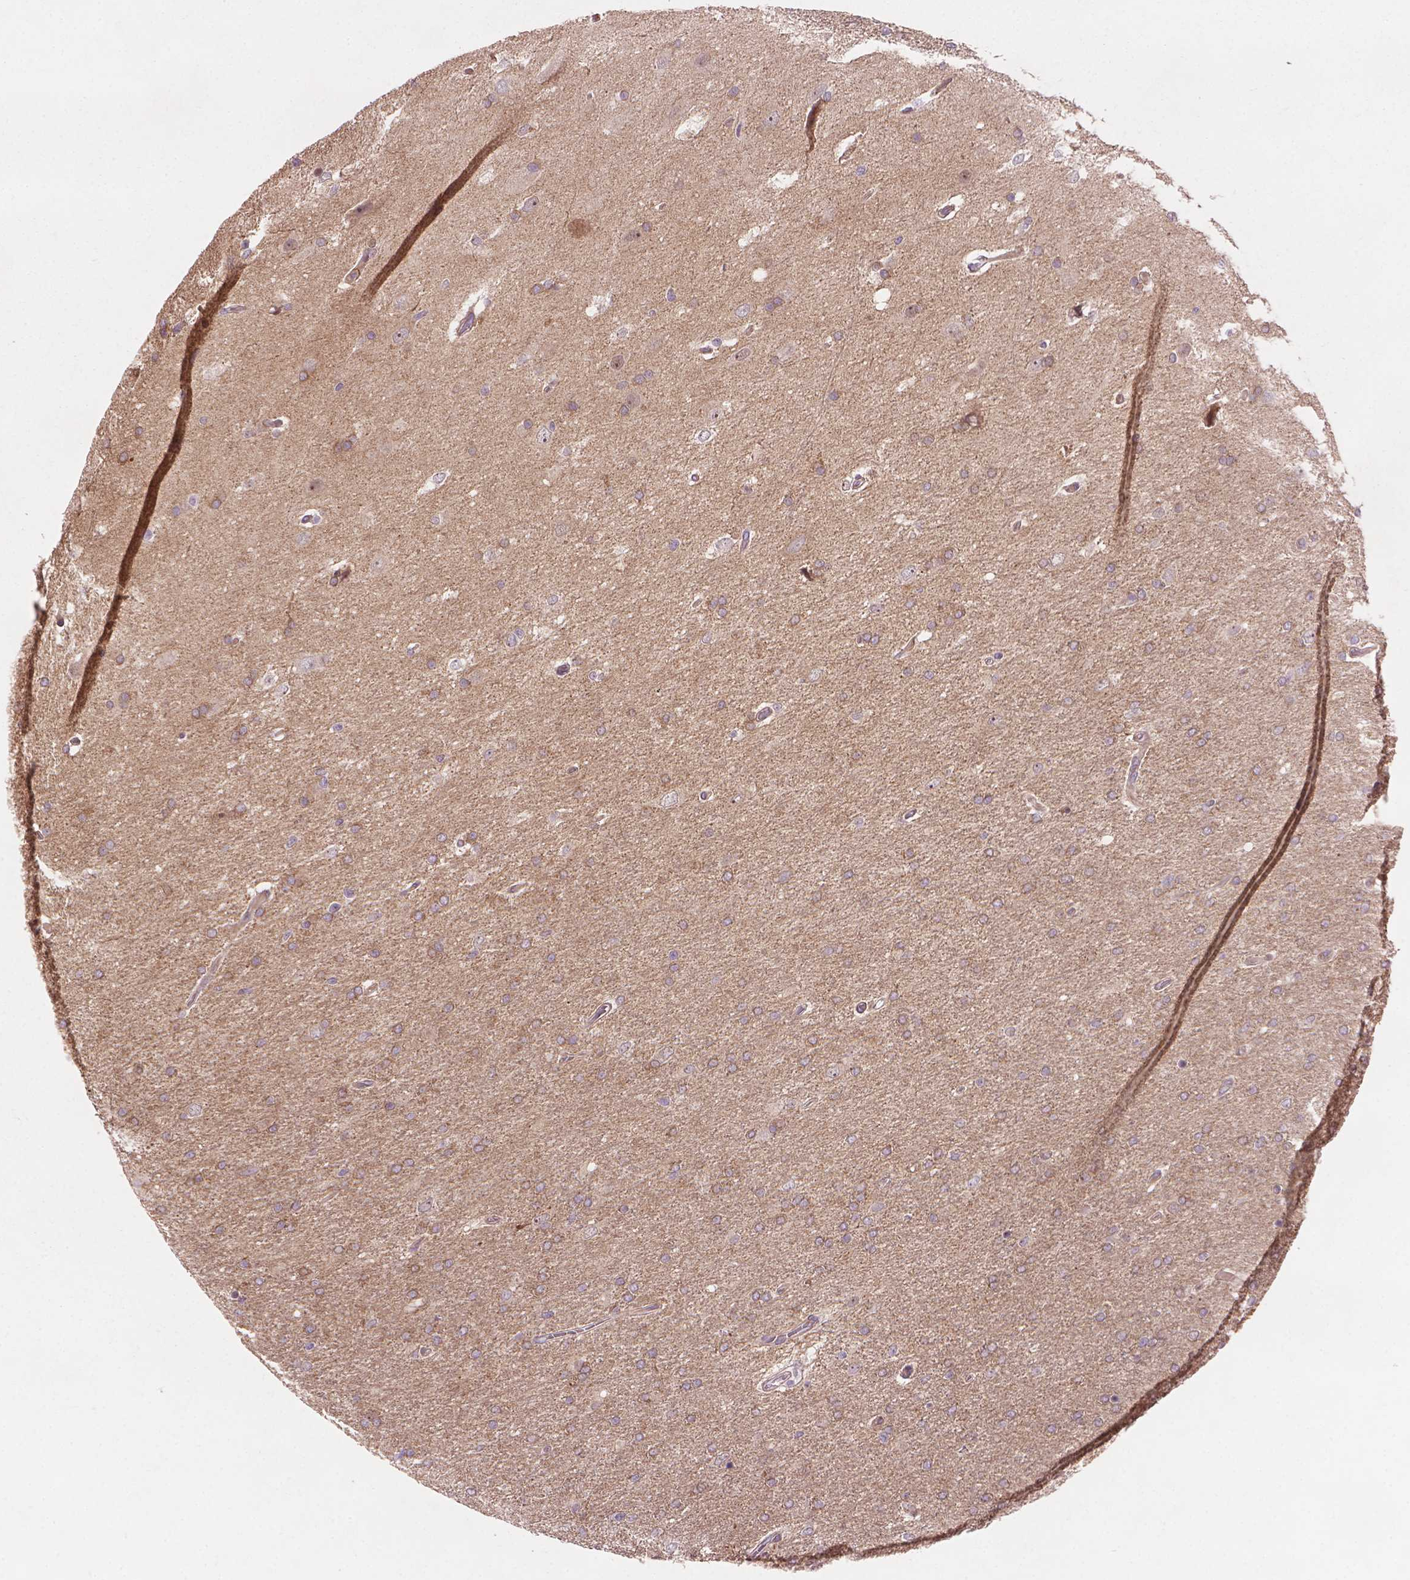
{"staining": {"intensity": "weak", "quantity": "<25%", "location": "cytoplasmic/membranous"}, "tissue": "glioma", "cell_type": "Tumor cells", "image_type": "cancer", "snomed": [{"axis": "morphology", "description": "Glioma, malignant, High grade"}, {"axis": "topography", "description": "Cerebral cortex"}], "caption": "Glioma was stained to show a protein in brown. There is no significant staining in tumor cells.", "gene": "AMMECR1", "patient": {"sex": "male", "age": 70}}